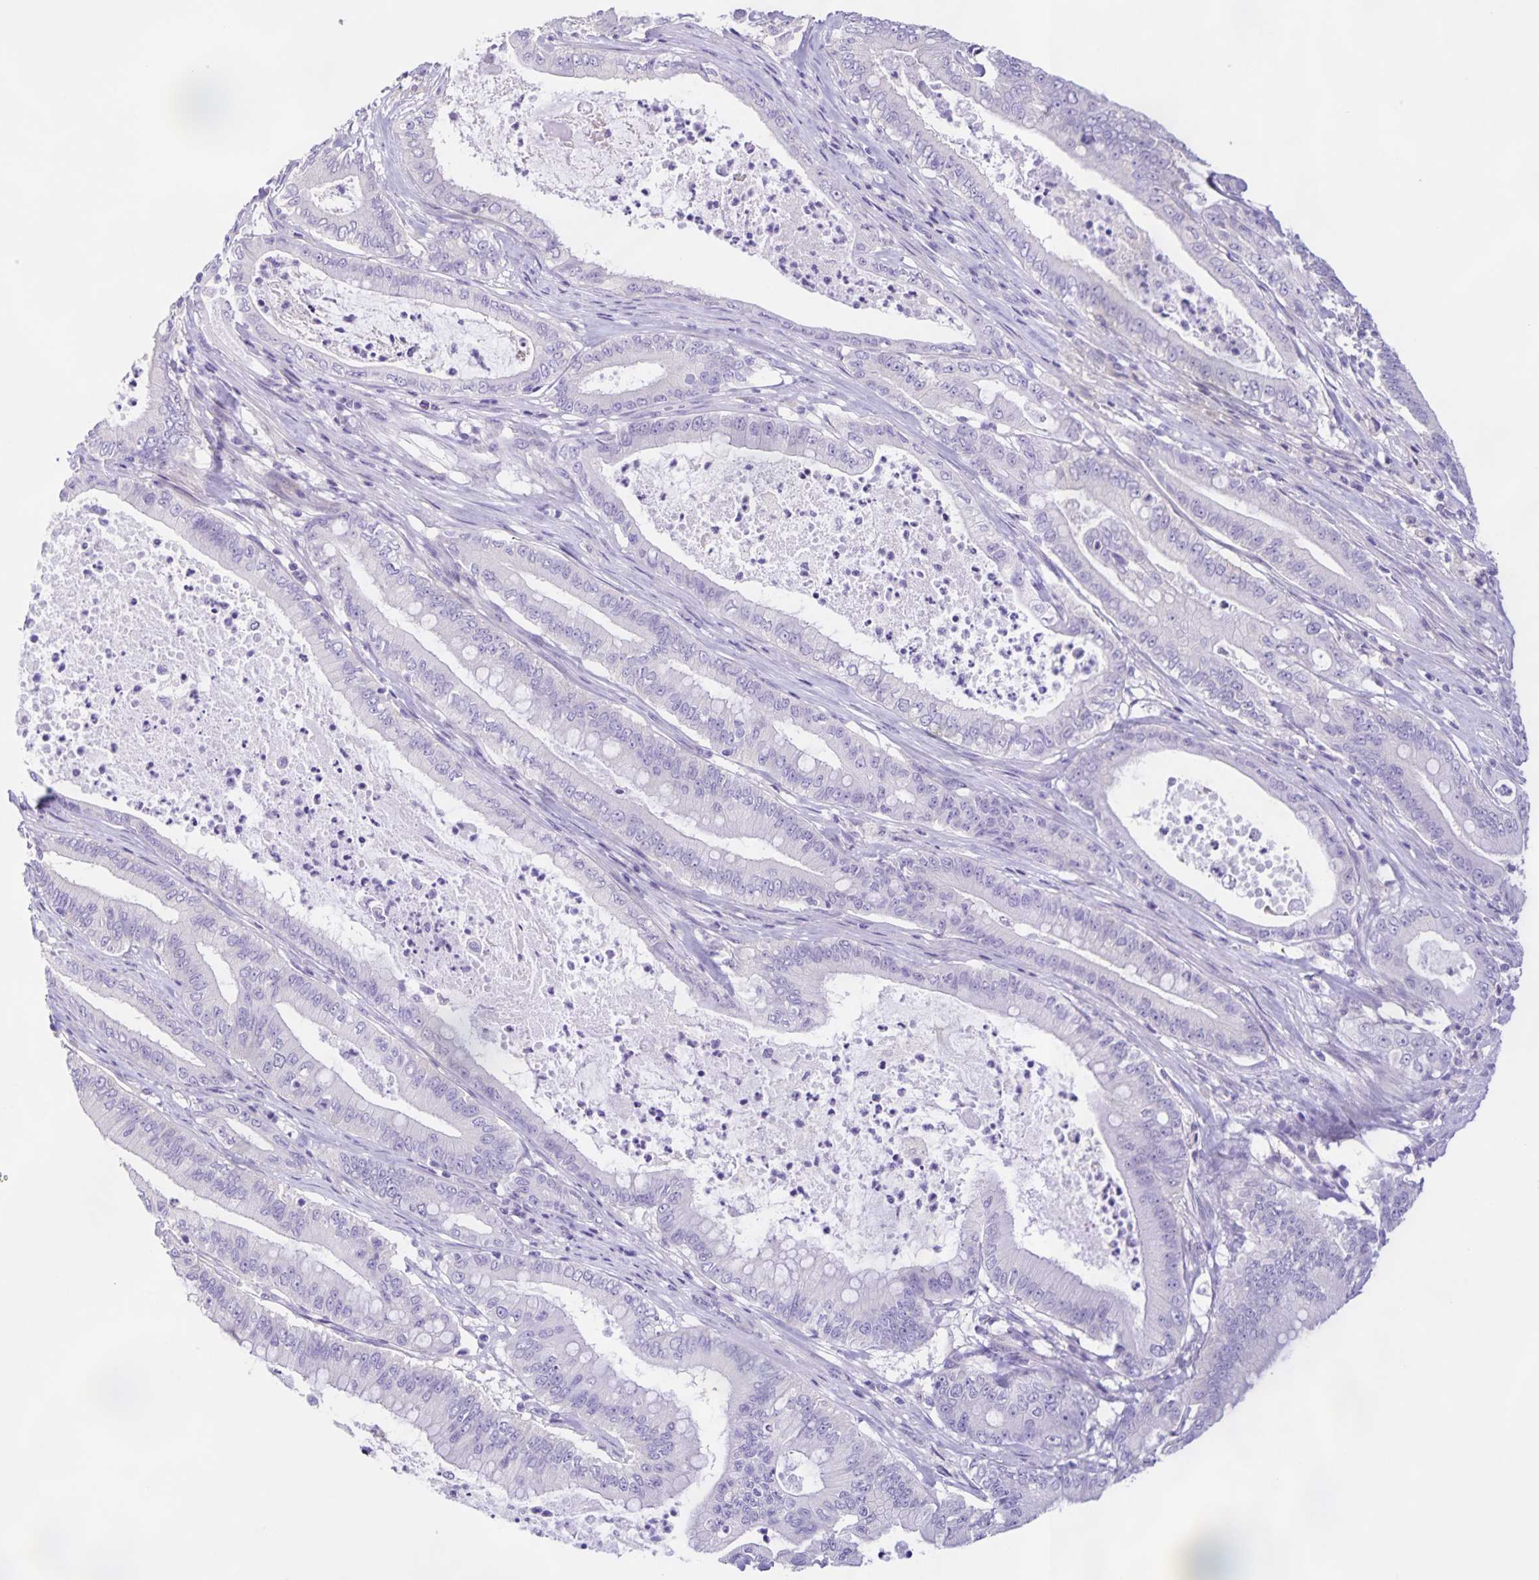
{"staining": {"intensity": "negative", "quantity": "none", "location": "none"}, "tissue": "pancreatic cancer", "cell_type": "Tumor cells", "image_type": "cancer", "snomed": [{"axis": "morphology", "description": "Adenocarcinoma, NOS"}, {"axis": "topography", "description": "Pancreas"}], "caption": "Immunohistochemical staining of pancreatic cancer (adenocarcinoma) shows no significant expression in tumor cells.", "gene": "BOLL", "patient": {"sex": "male", "age": 71}}